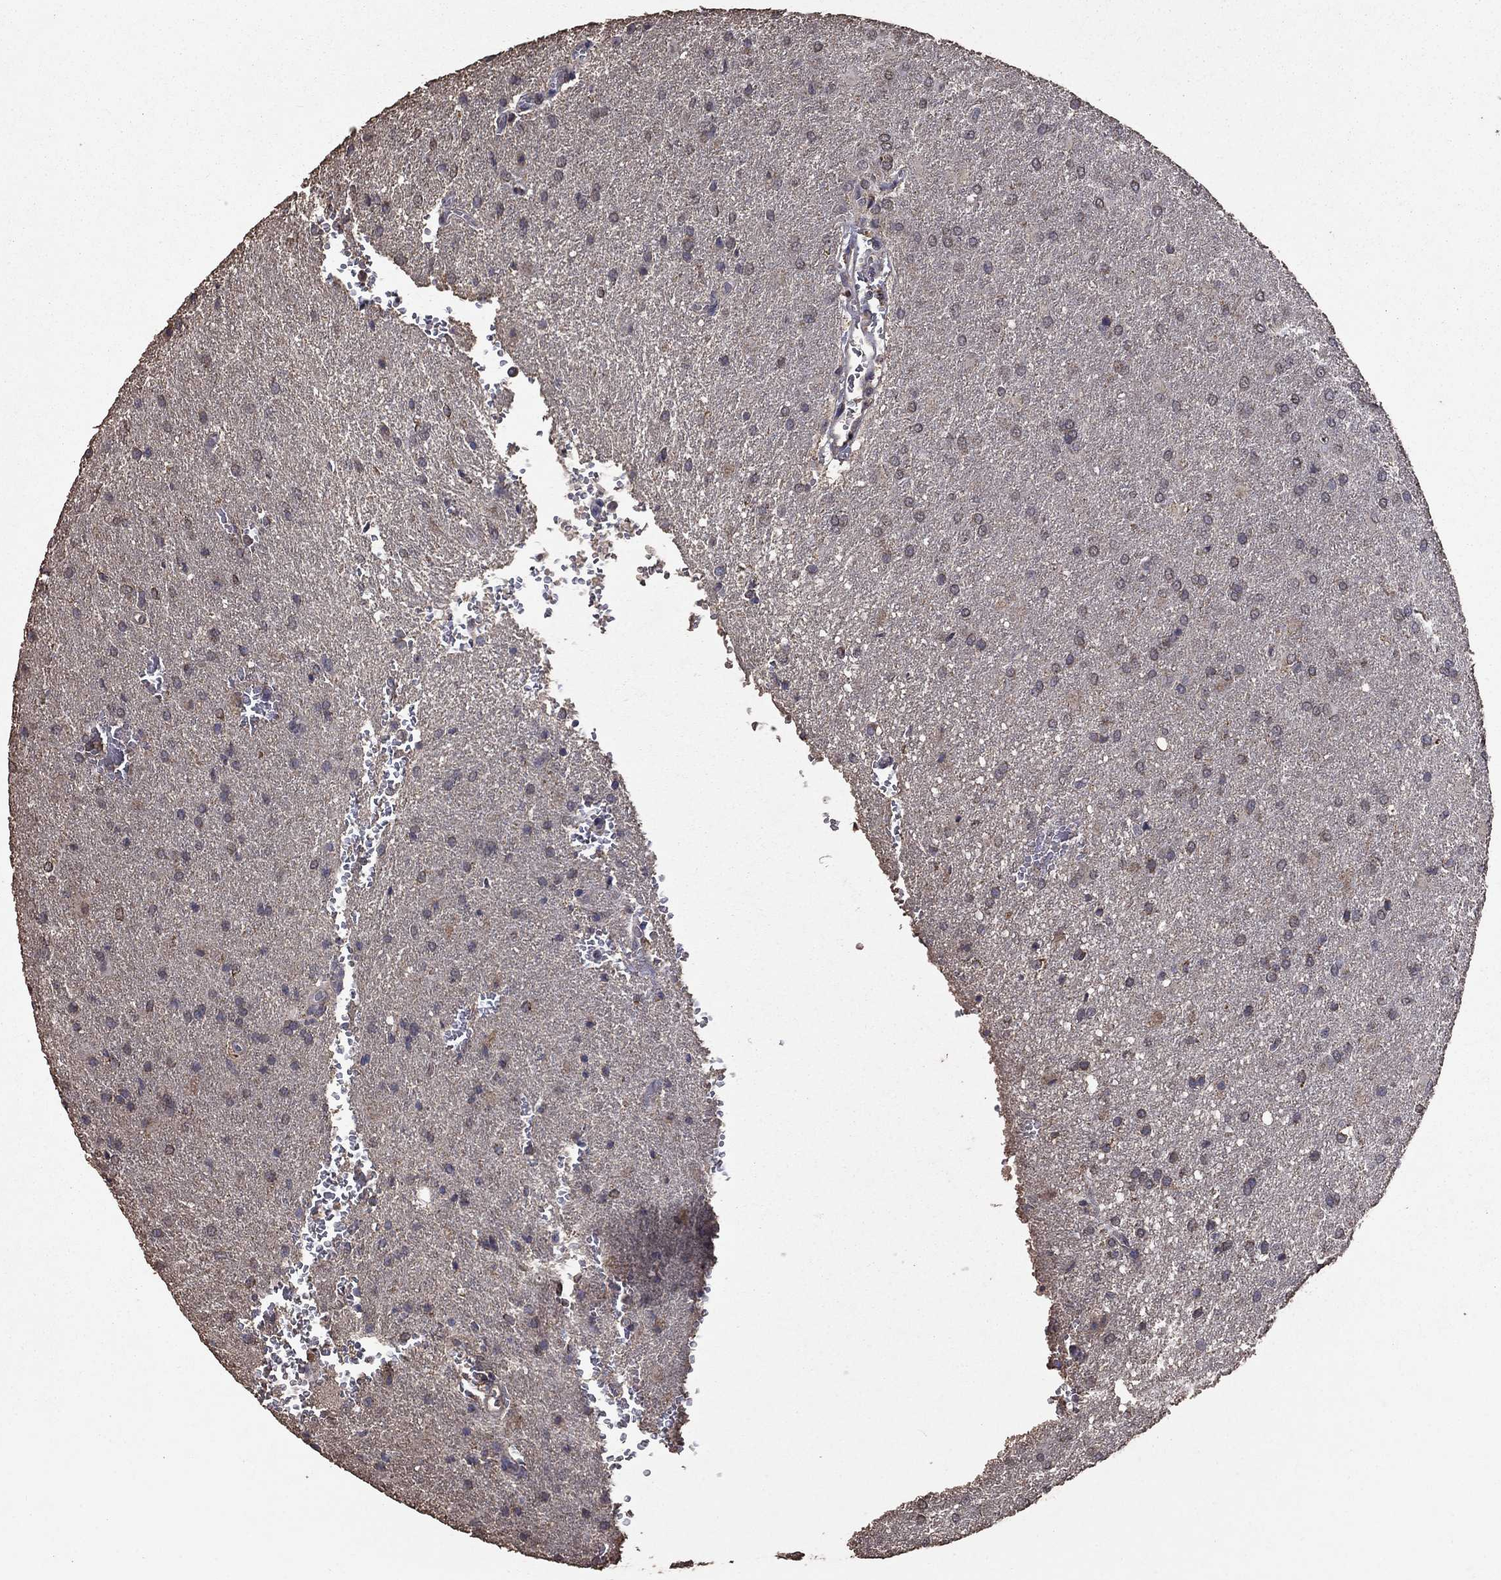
{"staining": {"intensity": "negative", "quantity": "none", "location": "none"}, "tissue": "glioma", "cell_type": "Tumor cells", "image_type": "cancer", "snomed": [{"axis": "morphology", "description": "Glioma, malignant, High grade"}, {"axis": "topography", "description": "Brain"}], "caption": "Immunohistochemistry (IHC) histopathology image of human malignant high-grade glioma stained for a protein (brown), which exhibits no staining in tumor cells. (DAB immunohistochemistry, high magnification).", "gene": "SERPINA5", "patient": {"sex": "male", "age": 68}}